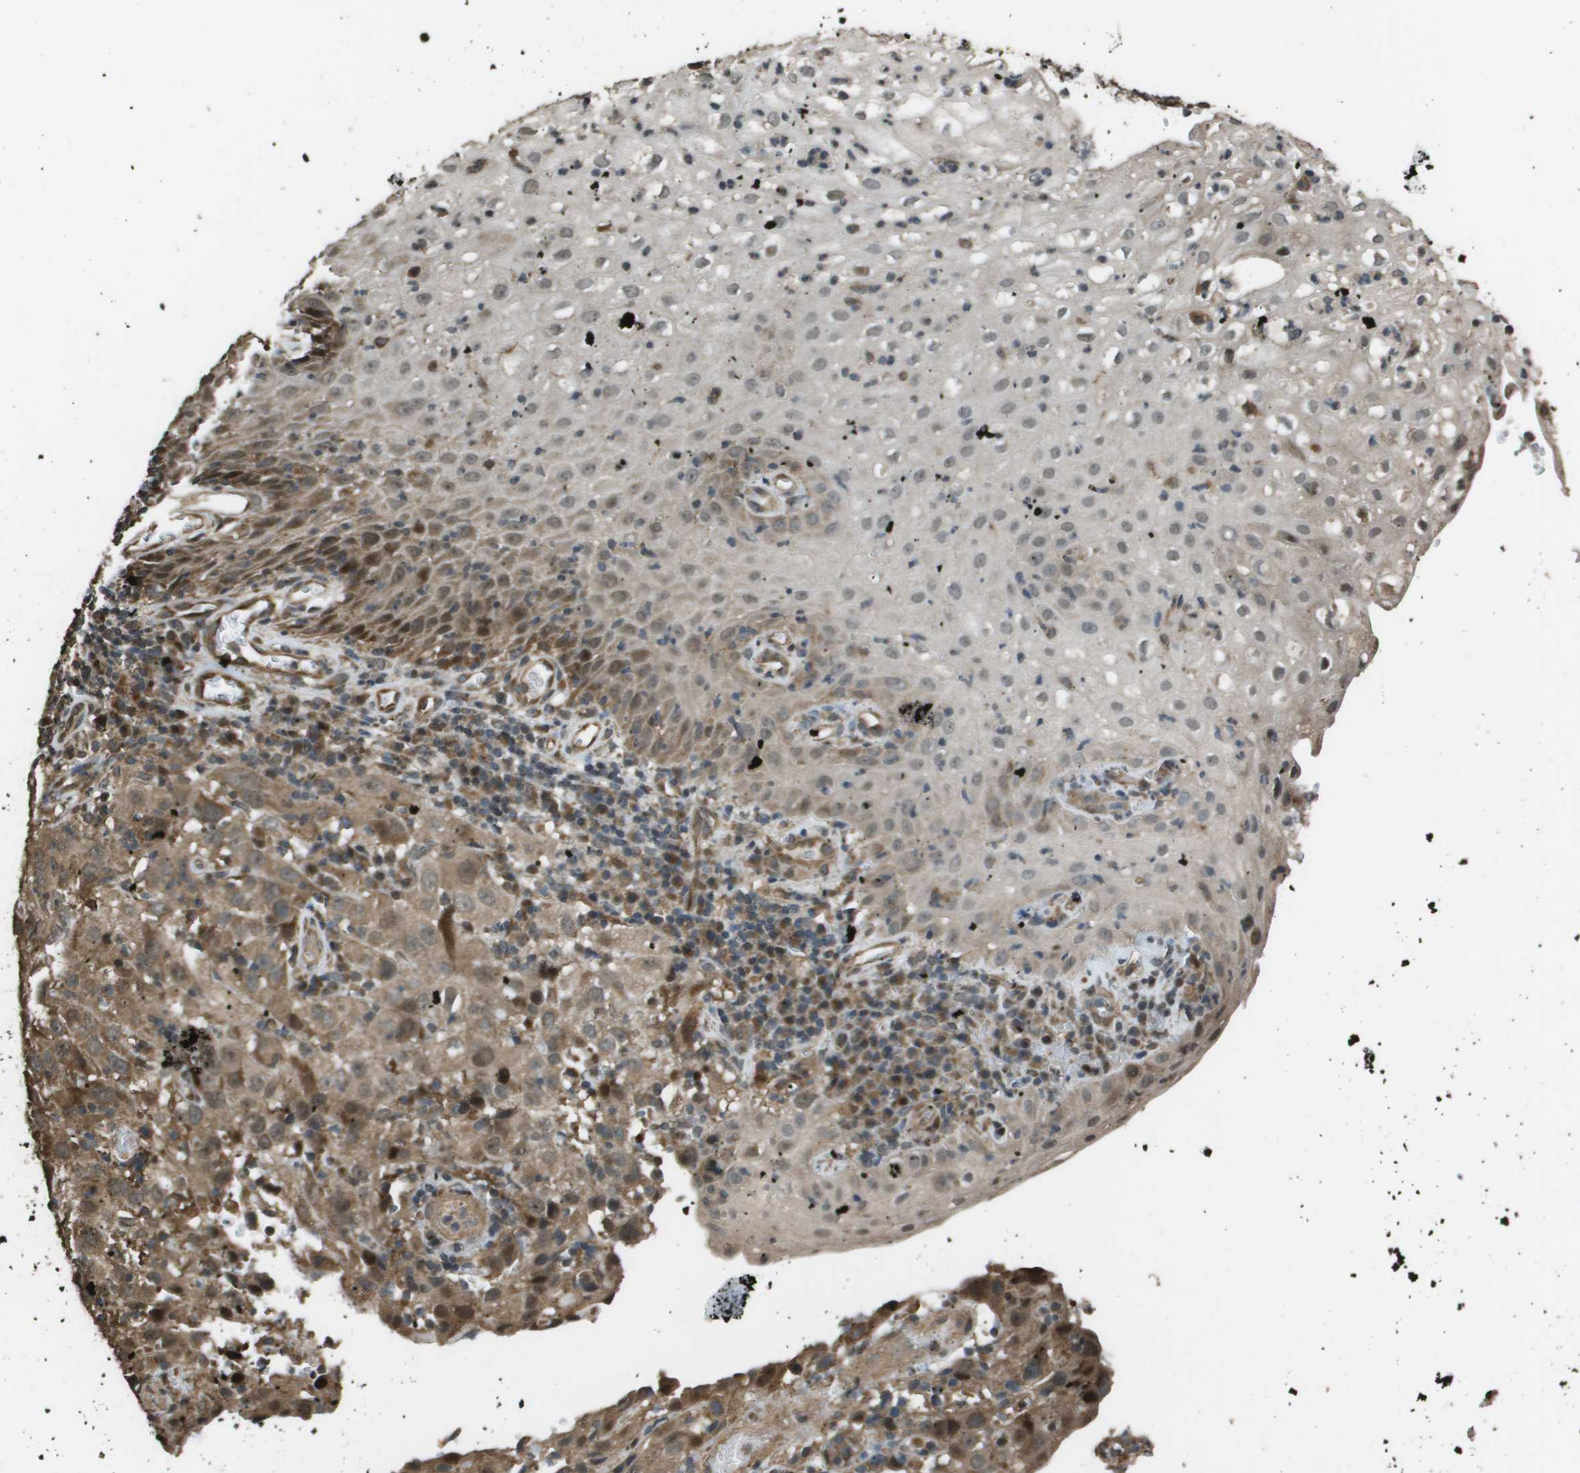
{"staining": {"intensity": "moderate", "quantity": ">75%", "location": "cytoplasmic/membranous"}, "tissue": "cervical cancer", "cell_type": "Tumor cells", "image_type": "cancer", "snomed": [{"axis": "morphology", "description": "Squamous cell carcinoma, NOS"}, {"axis": "topography", "description": "Cervix"}], "caption": "Tumor cells demonstrate moderate cytoplasmic/membranous staining in approximately >75% of cells in squamous cell carcinoma (cervical). Immunohistochemistry stains the protein in brown and the nuclei are stained blue.", "gene": "FIG4", "patient": {"sex": "female", "age": 32}}